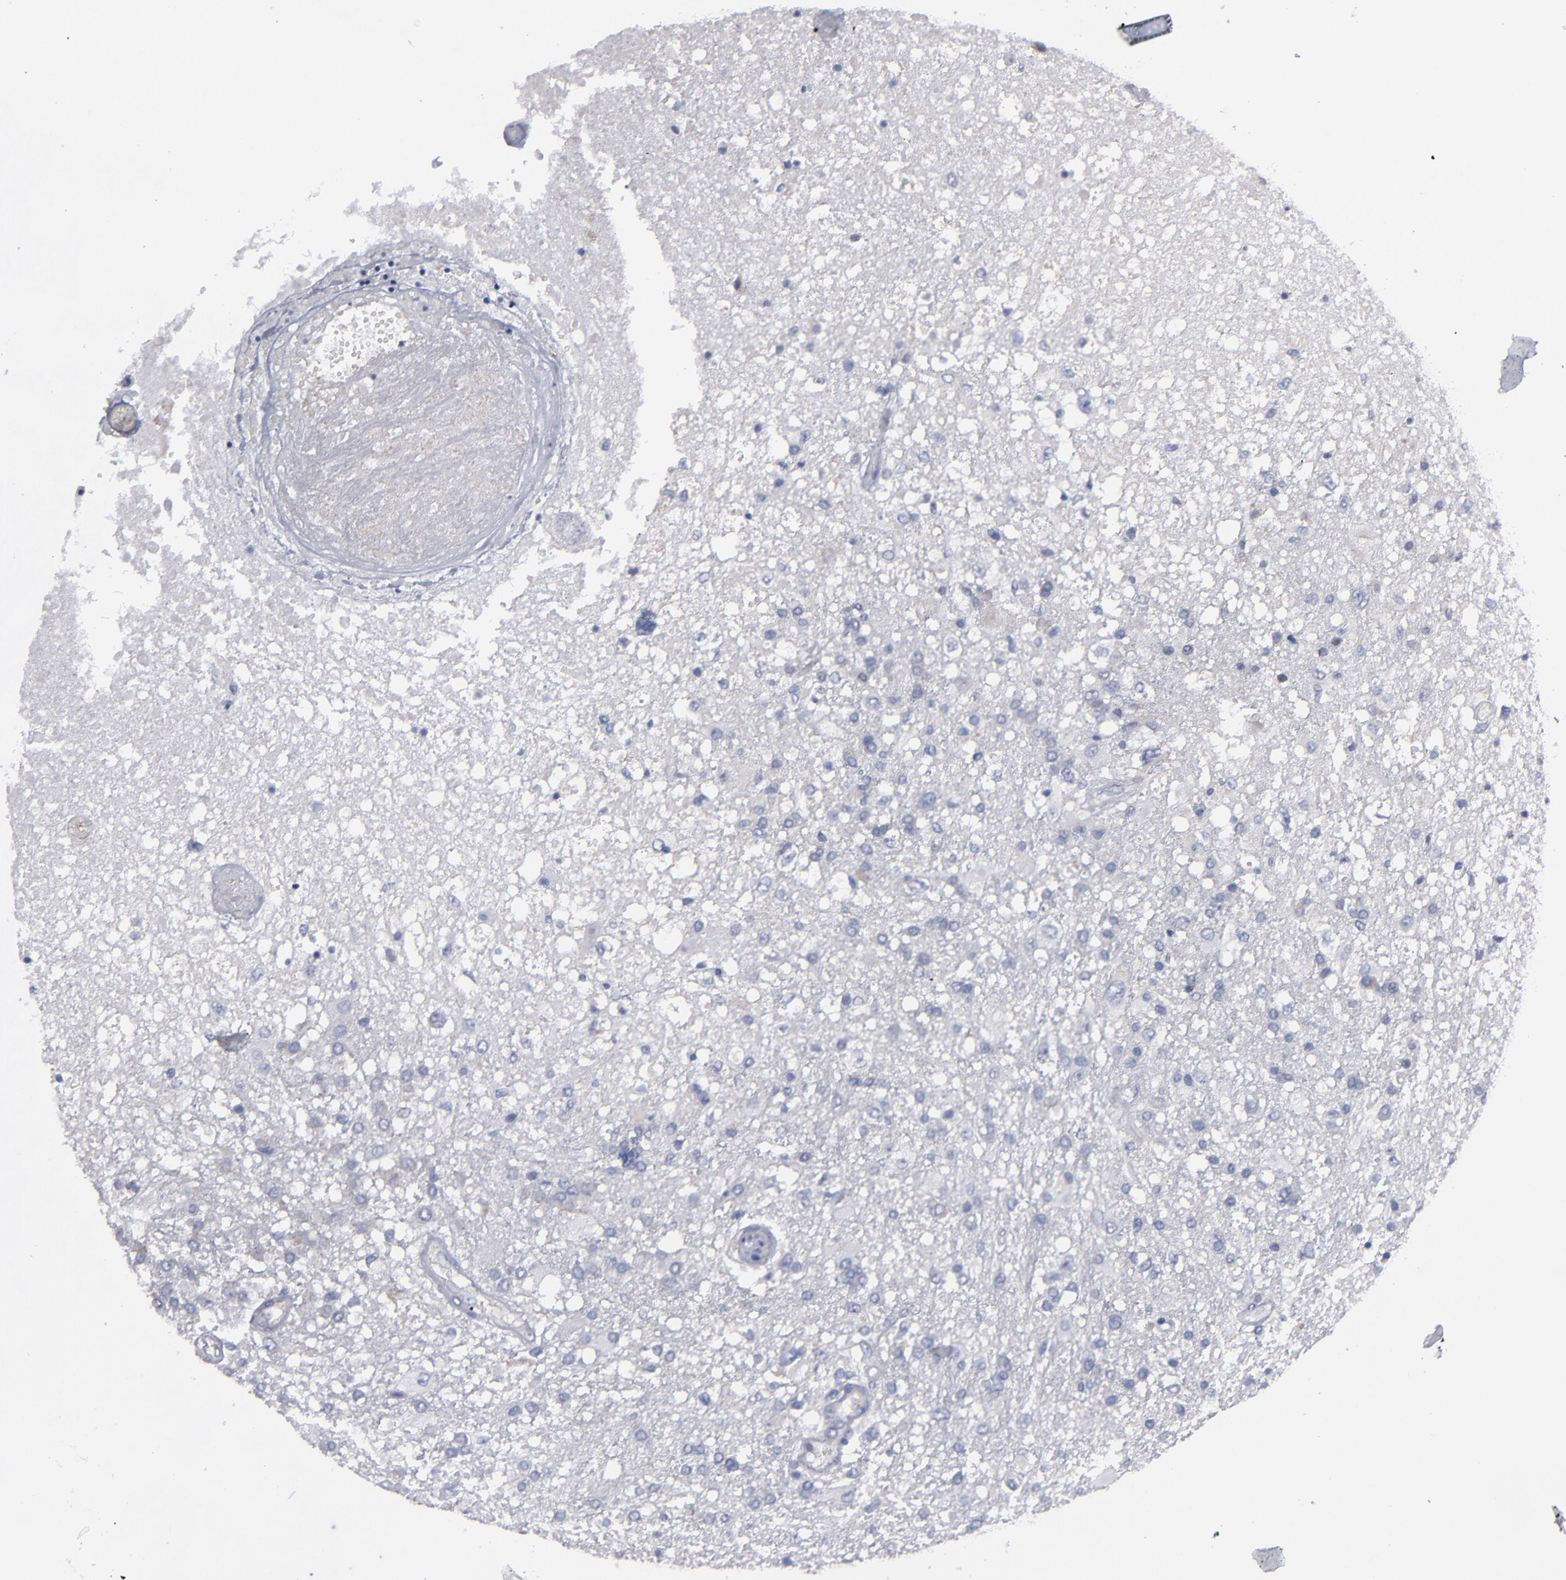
{"staining": {"intensity": "negative", "quantity": "none", "location": "none"}, "tissue": "glioma", "cell_type": "Tumor cells", "image_type": "cancer", "snomed": [{"axis": "morphology", "description": "Glioma, malignant, High grade"}, {"axis": "topography", "description": "Cerebral cortex"}], "caption": "An immunohistochemistry (IHC) histopathology image of malignant high-grade glioma is shown. There is no staining in tumor cells of malignant high-grade glioma.", "gene": "CCDC80", "patient": {"sex": "male", "age": 79}}